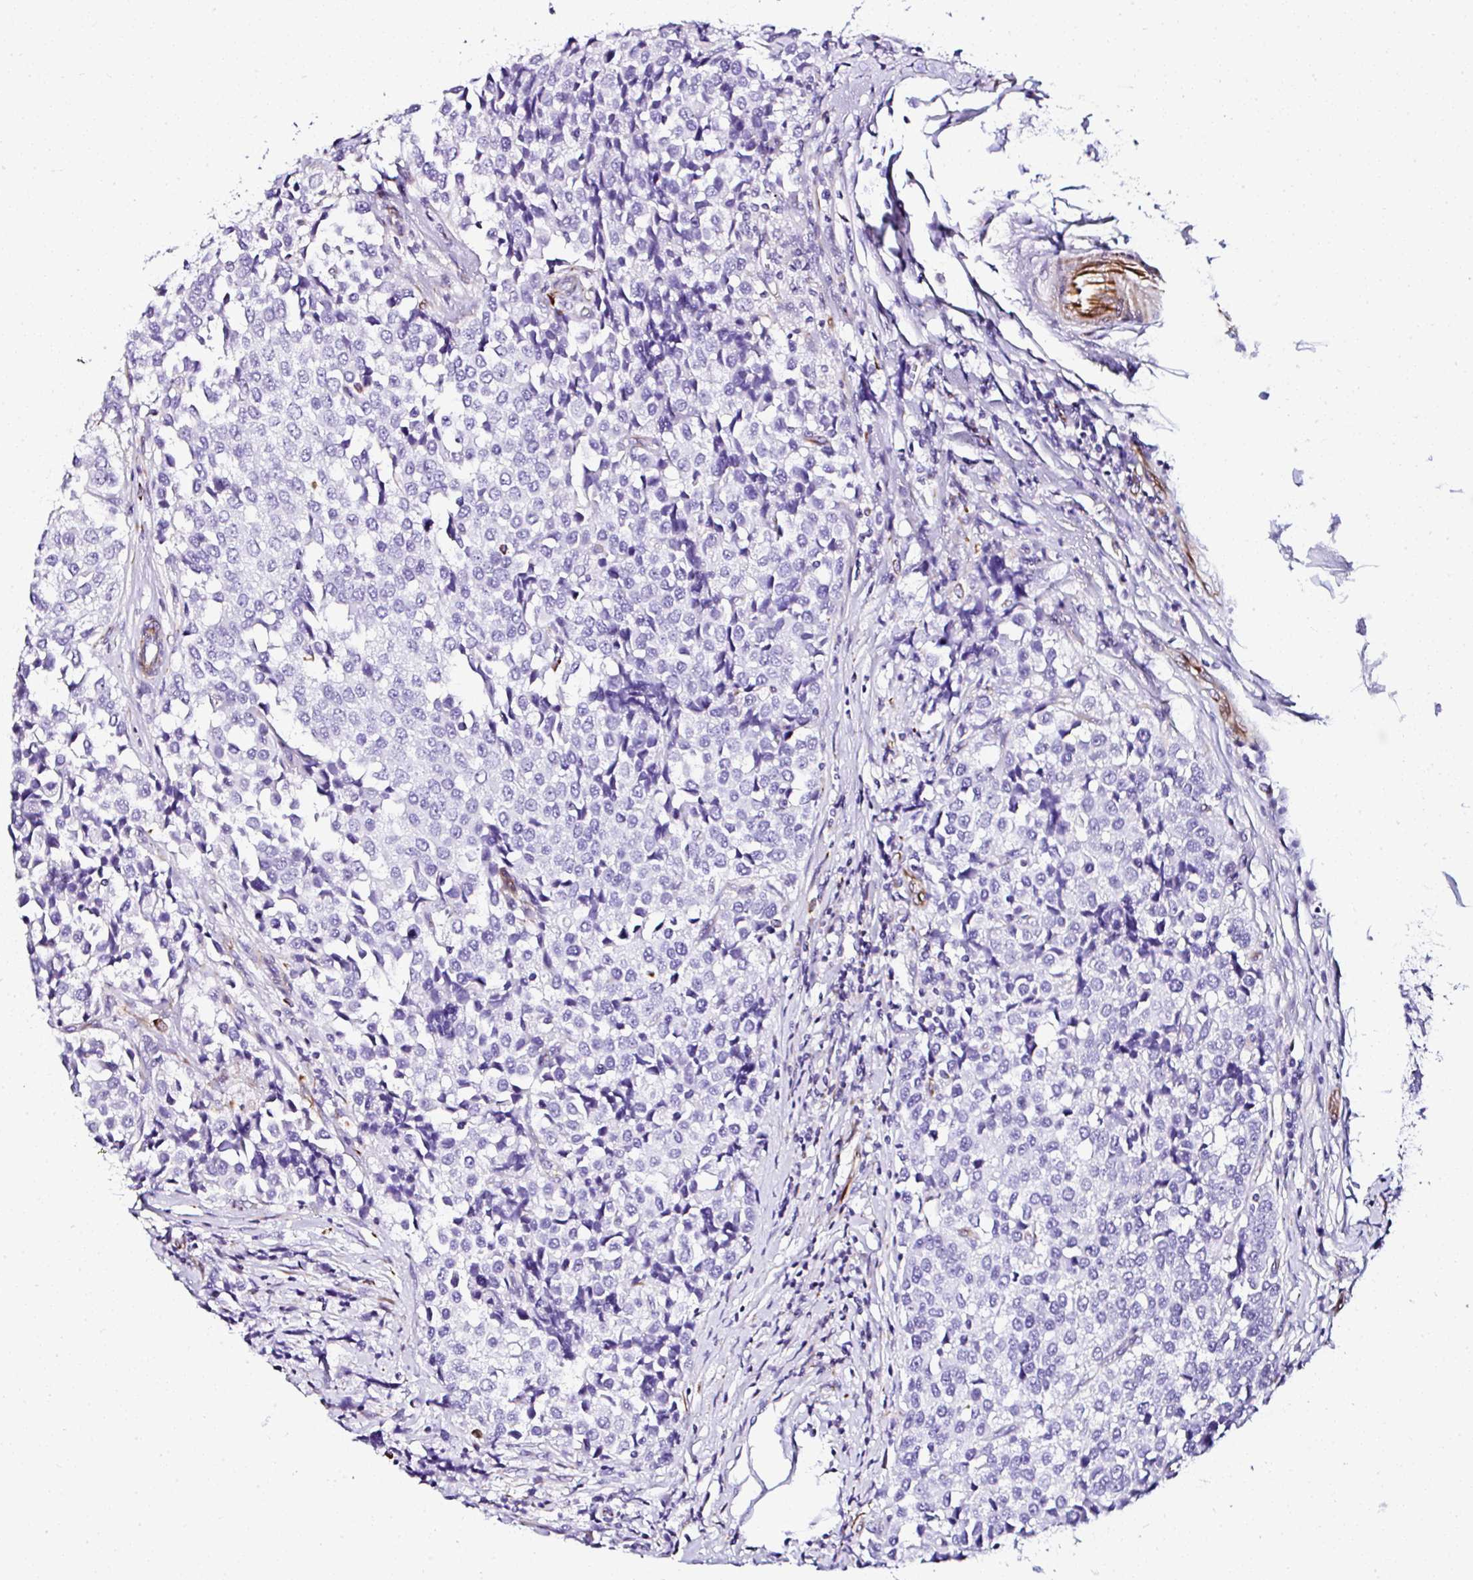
{"staining": {"intensity": "negative", "quantity": "none", "location": "none"}, "tissue": "breast cancer", "cell_type": "Tumor cells", "image_type": "cancer", "snomed": [{"axis": "morphology", "description": "Duct carcinoma"}, {"axis": "topography", "description": "Breast"}], "caption": "Immunohistochemical staining of human invasive ductal carcinoma (breast) shows no significant positivity in tumor cells.", "gene": "DEPDC5", "patient": {"sex": "female", "age": 80}}